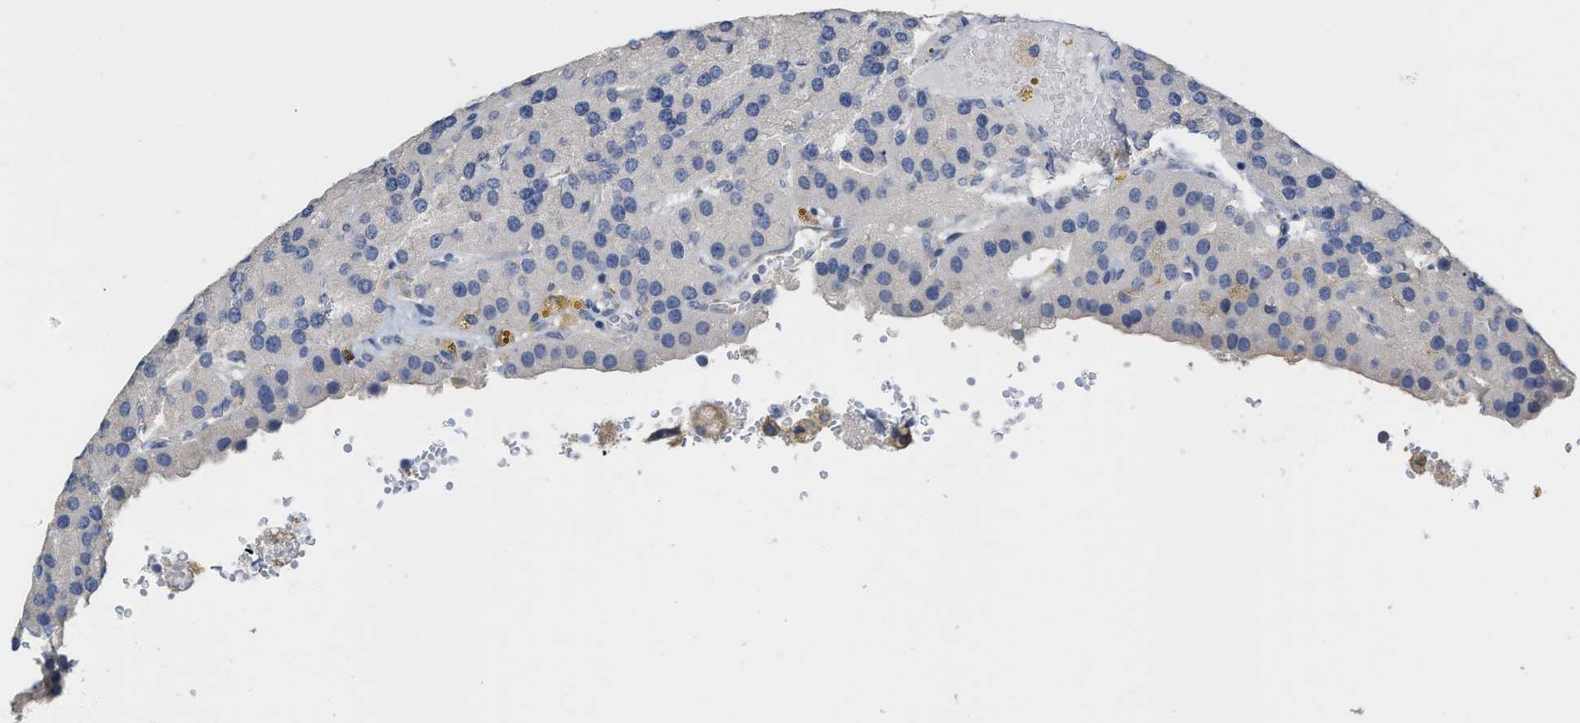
{"staining": {"intensity": "negative", "quantity": "none", "location": "none"}, "tissue": "parathyroid gland", "cell_type": "Glandular cells", "image_type": "normal", "snomed": [{"axis": "morphology", "description": "Normal tissue, NOS"}, {"axis": "morphology", "description": "Adenoma, NOS"}, {"axis": "topography", "description": "Parathyroid gland"}], "caption": "Micrograph shows no protein staining in glandular cells of normal parathyroid gland. (DAB IHC, high magnification).", "gene": "RYR2", "patient": {"sex": "female", "age": 86}}